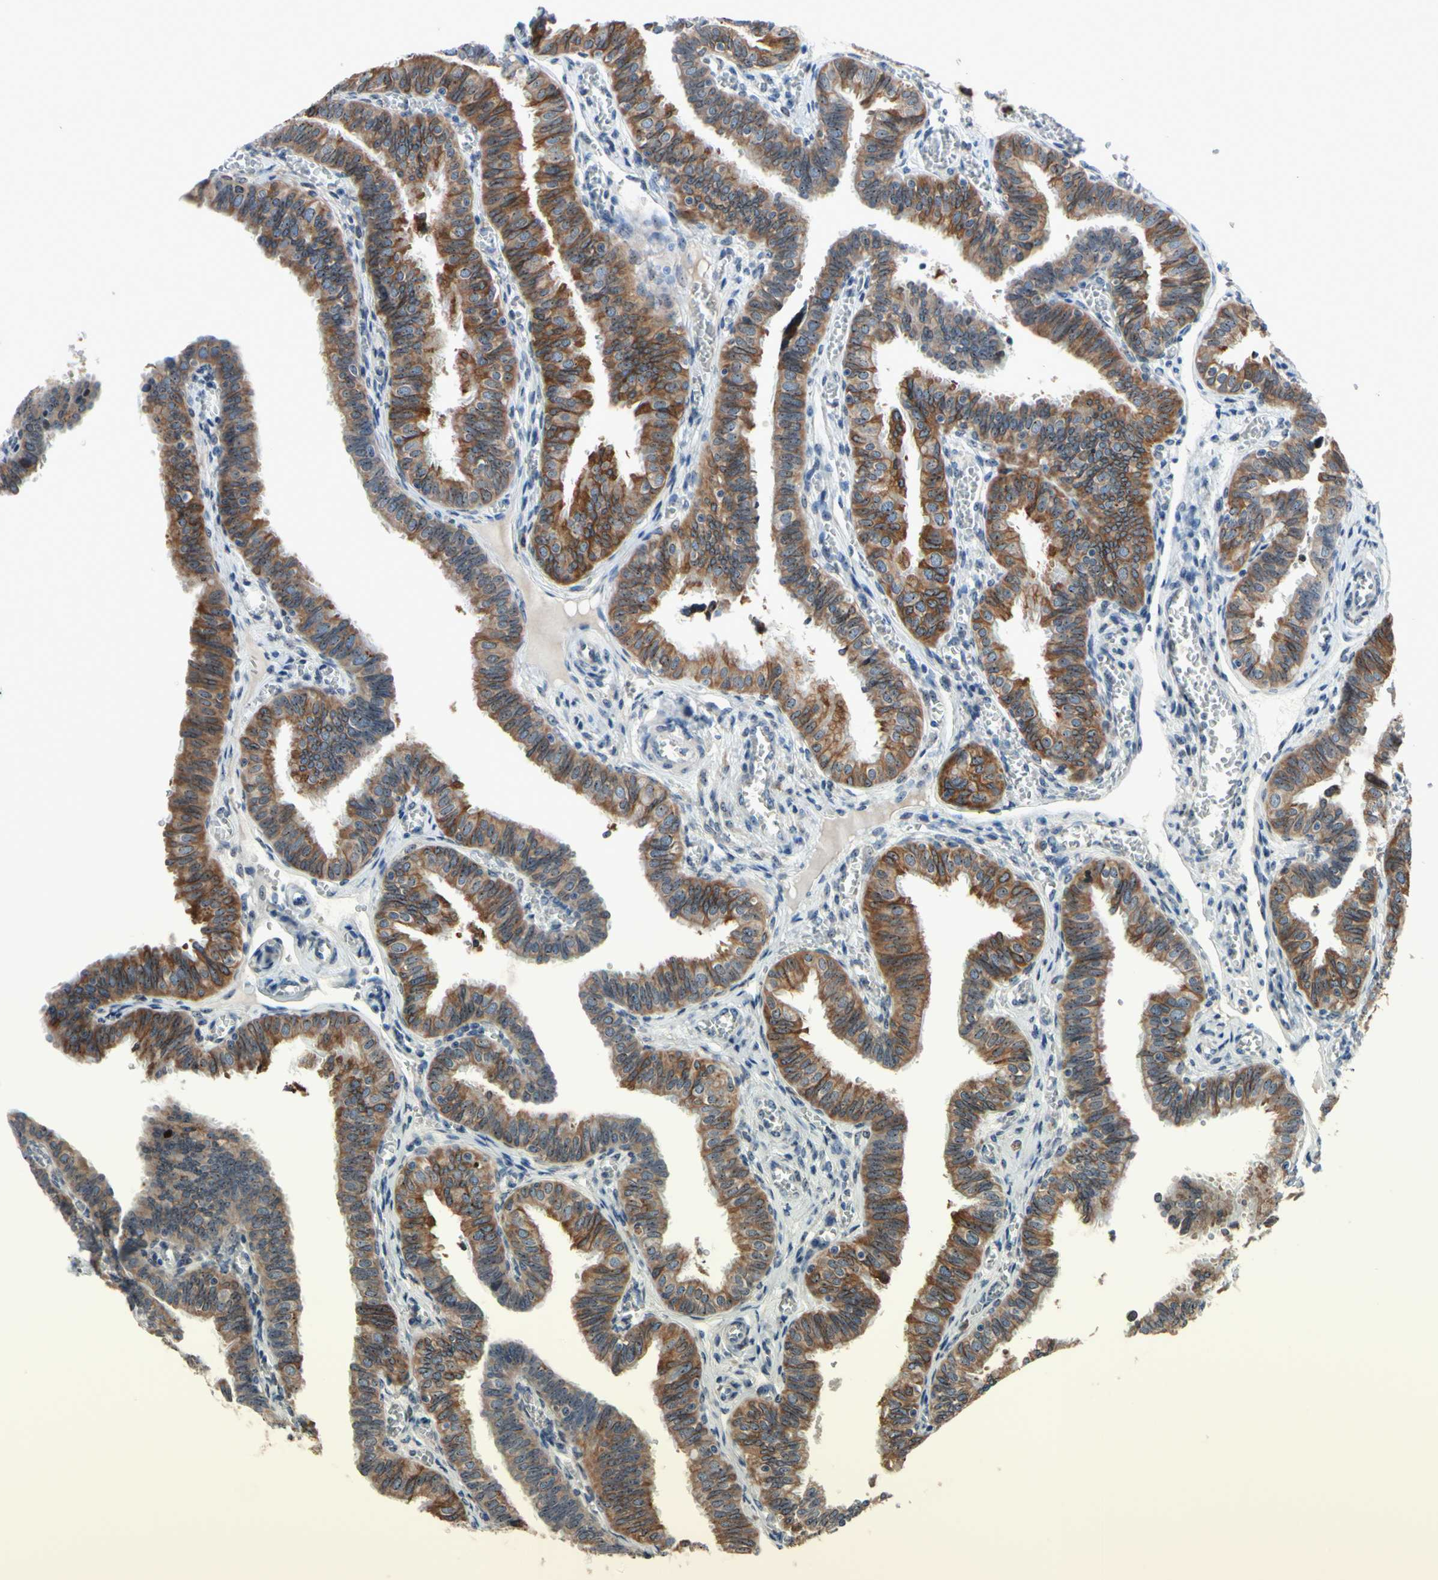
{"staining": {"intensity": "moderate", "quantity": ">75%", "location": "cytoplasmic/membranous"}, "tissue": "fallopian tube", "cell_type": "Glandular cells", "image_type": "normal", "snomed": [{"axis": "morphology", "description": "Normal tissue, NOS"}, {"axis": "topography", "description": "Fallopian tube"}], "caption": "Brown immunohistochemical staining in benign fallopian tube reveals moderate cytoplasmic/membranous expression in about >75% of glandular cells. The staining was performed using DAB to visualize the protein expression in brown, while the nuclei were stained in blue with hematoxylin (Magnification: 20x).", "gene": "TMED7", "patient": {"sex": "female", "age": 46}}